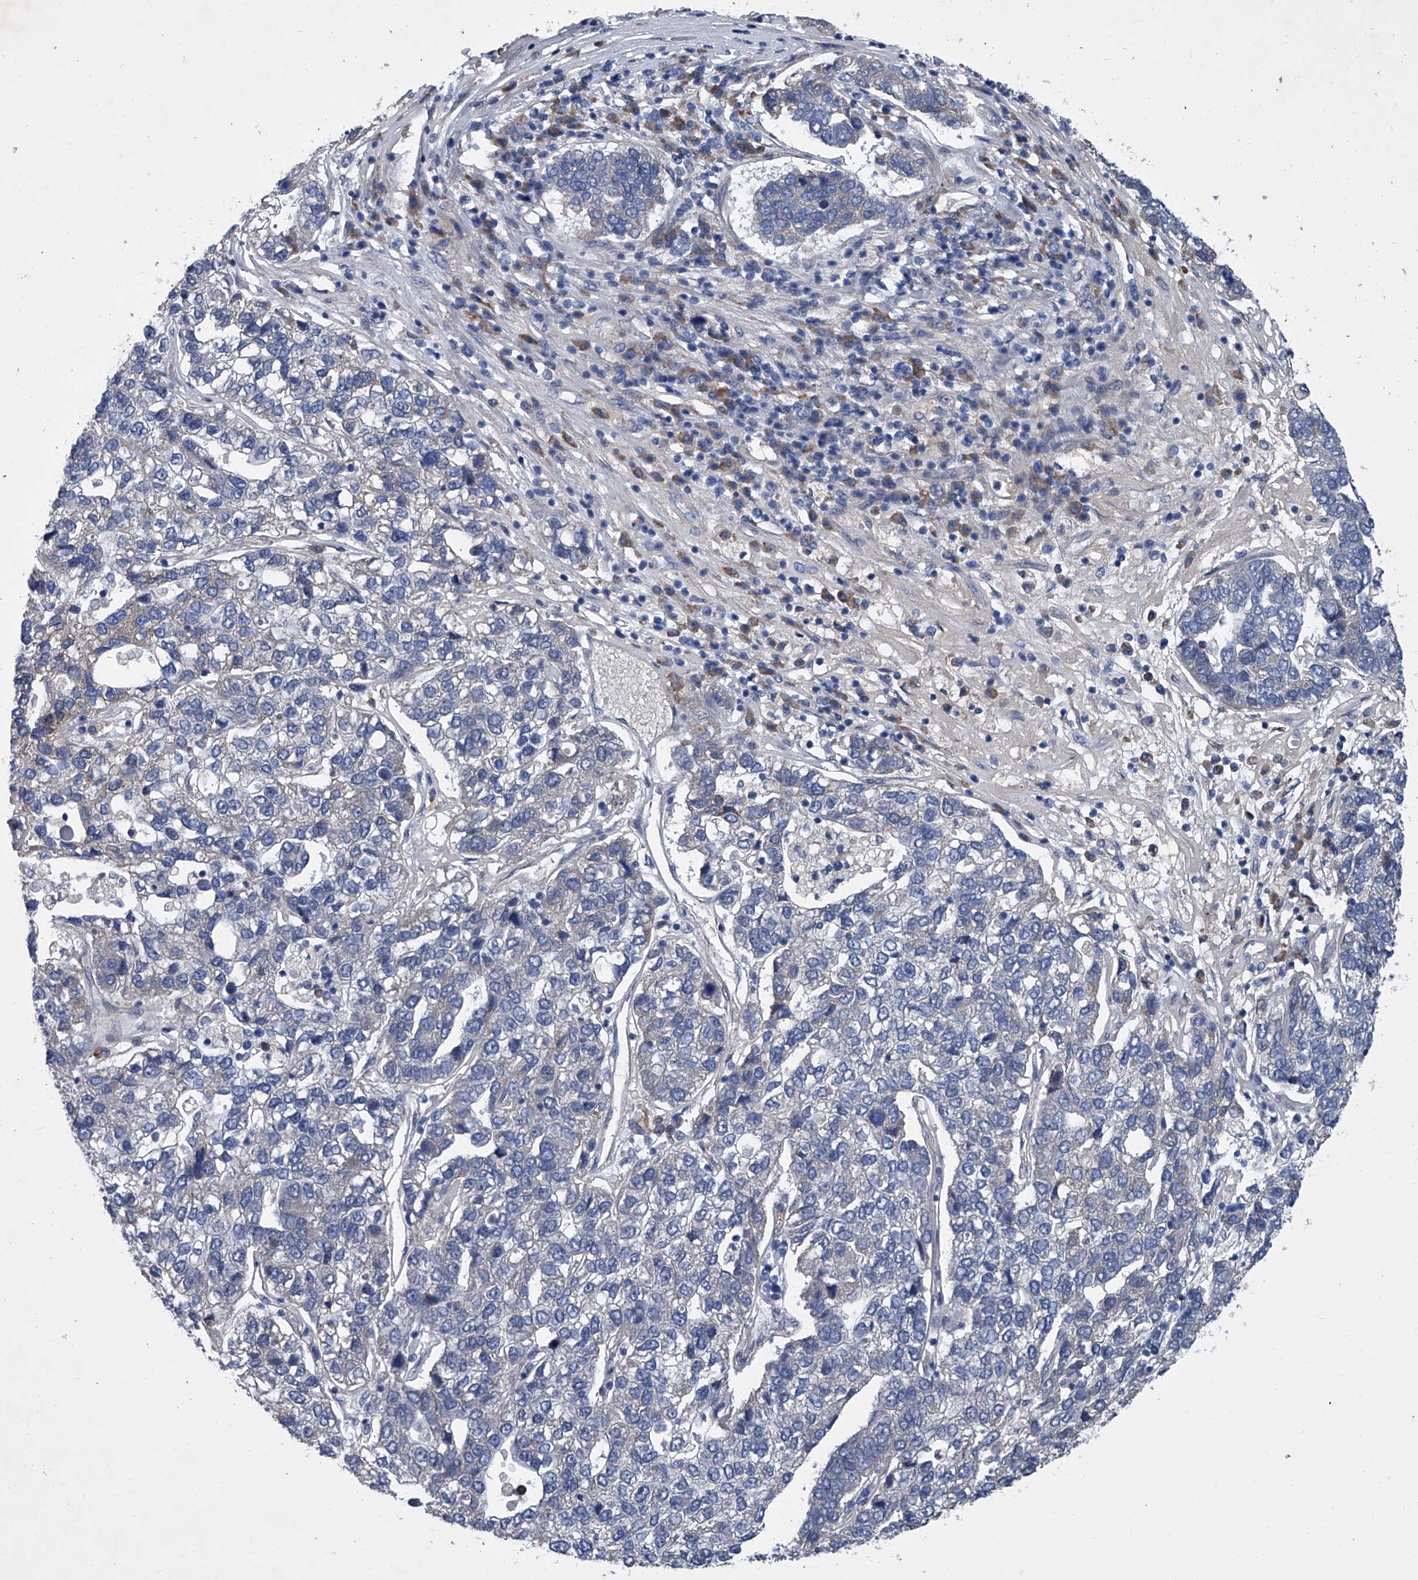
{"staining": {"intensity": "negative", "quantity": "none", "location": "none"}, "tissue": "pancreatic cancer", "cell_type": "Tumor cells", "image_type": "cancer", "snomed": [{"axis": "morphology", "description": "Adenocarcinoma, NOS"}, {"axis": "topography", "description": "Pancreas"}], "caption": "Immunohistochemical staining of pancreatic adenocarcinoma shows no significant staining in tumor cells. (Stains: DAB immunohistochemistry with hematoxylin counter stain, Microscopy: brightfield microscopy at high magnification).", "gene": "ABCG1", "patient": {"sex": "female", "age": 61}}